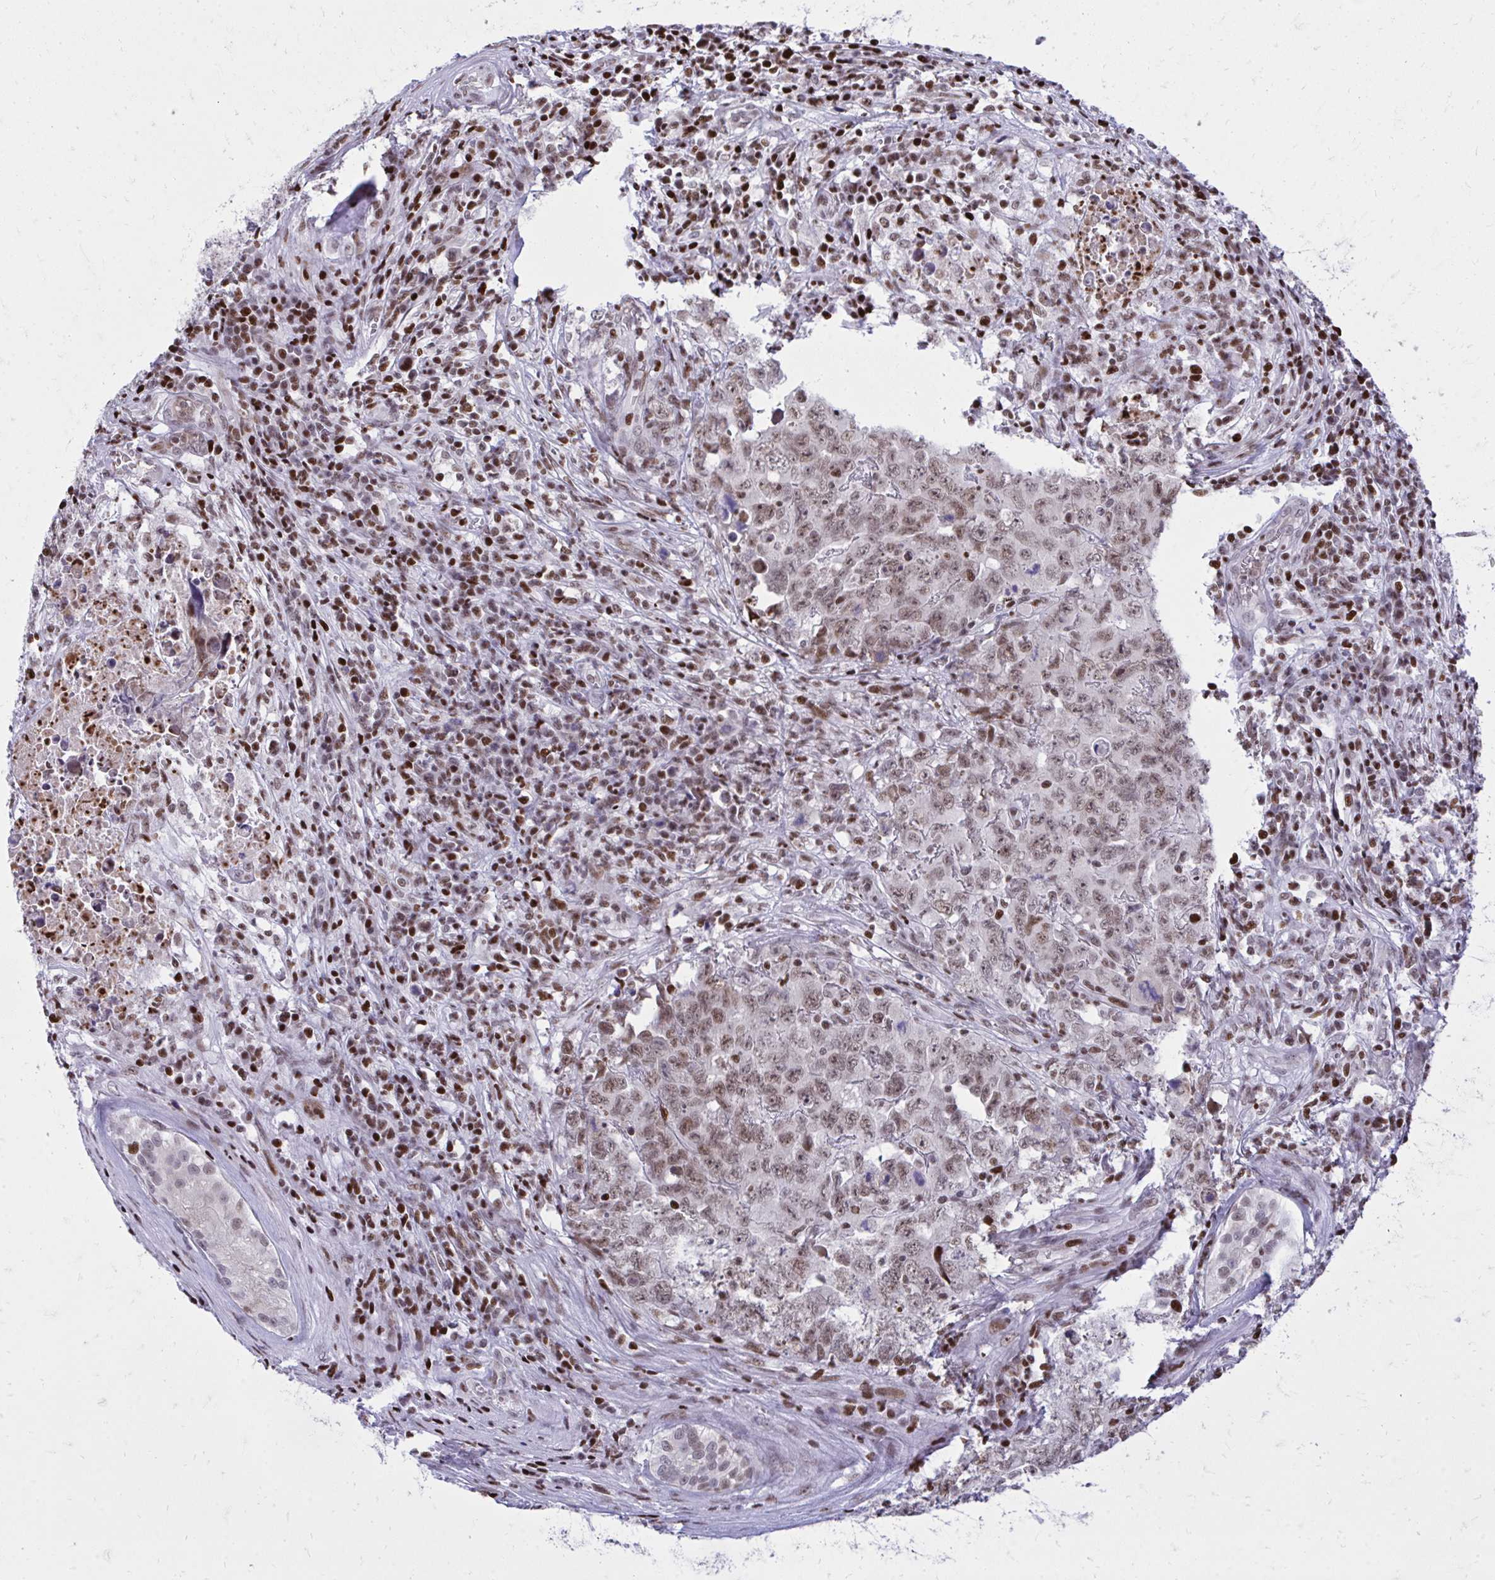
{"staining": {"intensity": "moderate", "quantity": ">75%", "location": "nuclear"}, "tissue": "testis cancer", "cell_type": "Tumor cells", "image_type": "cancer", "snomed": [{"axis": "morphology", "description": "Carcinoma, Embryonal, NOS"}, {"axis": "topography", "description": "Testis"}], "caption": "The immunohistochemical stain labels moderate nuclear staining in tumor cells of testis embryonal carcinoma tissue.", "gene": "C14orf39", "patient": {"sex": "male", "age": 24}}